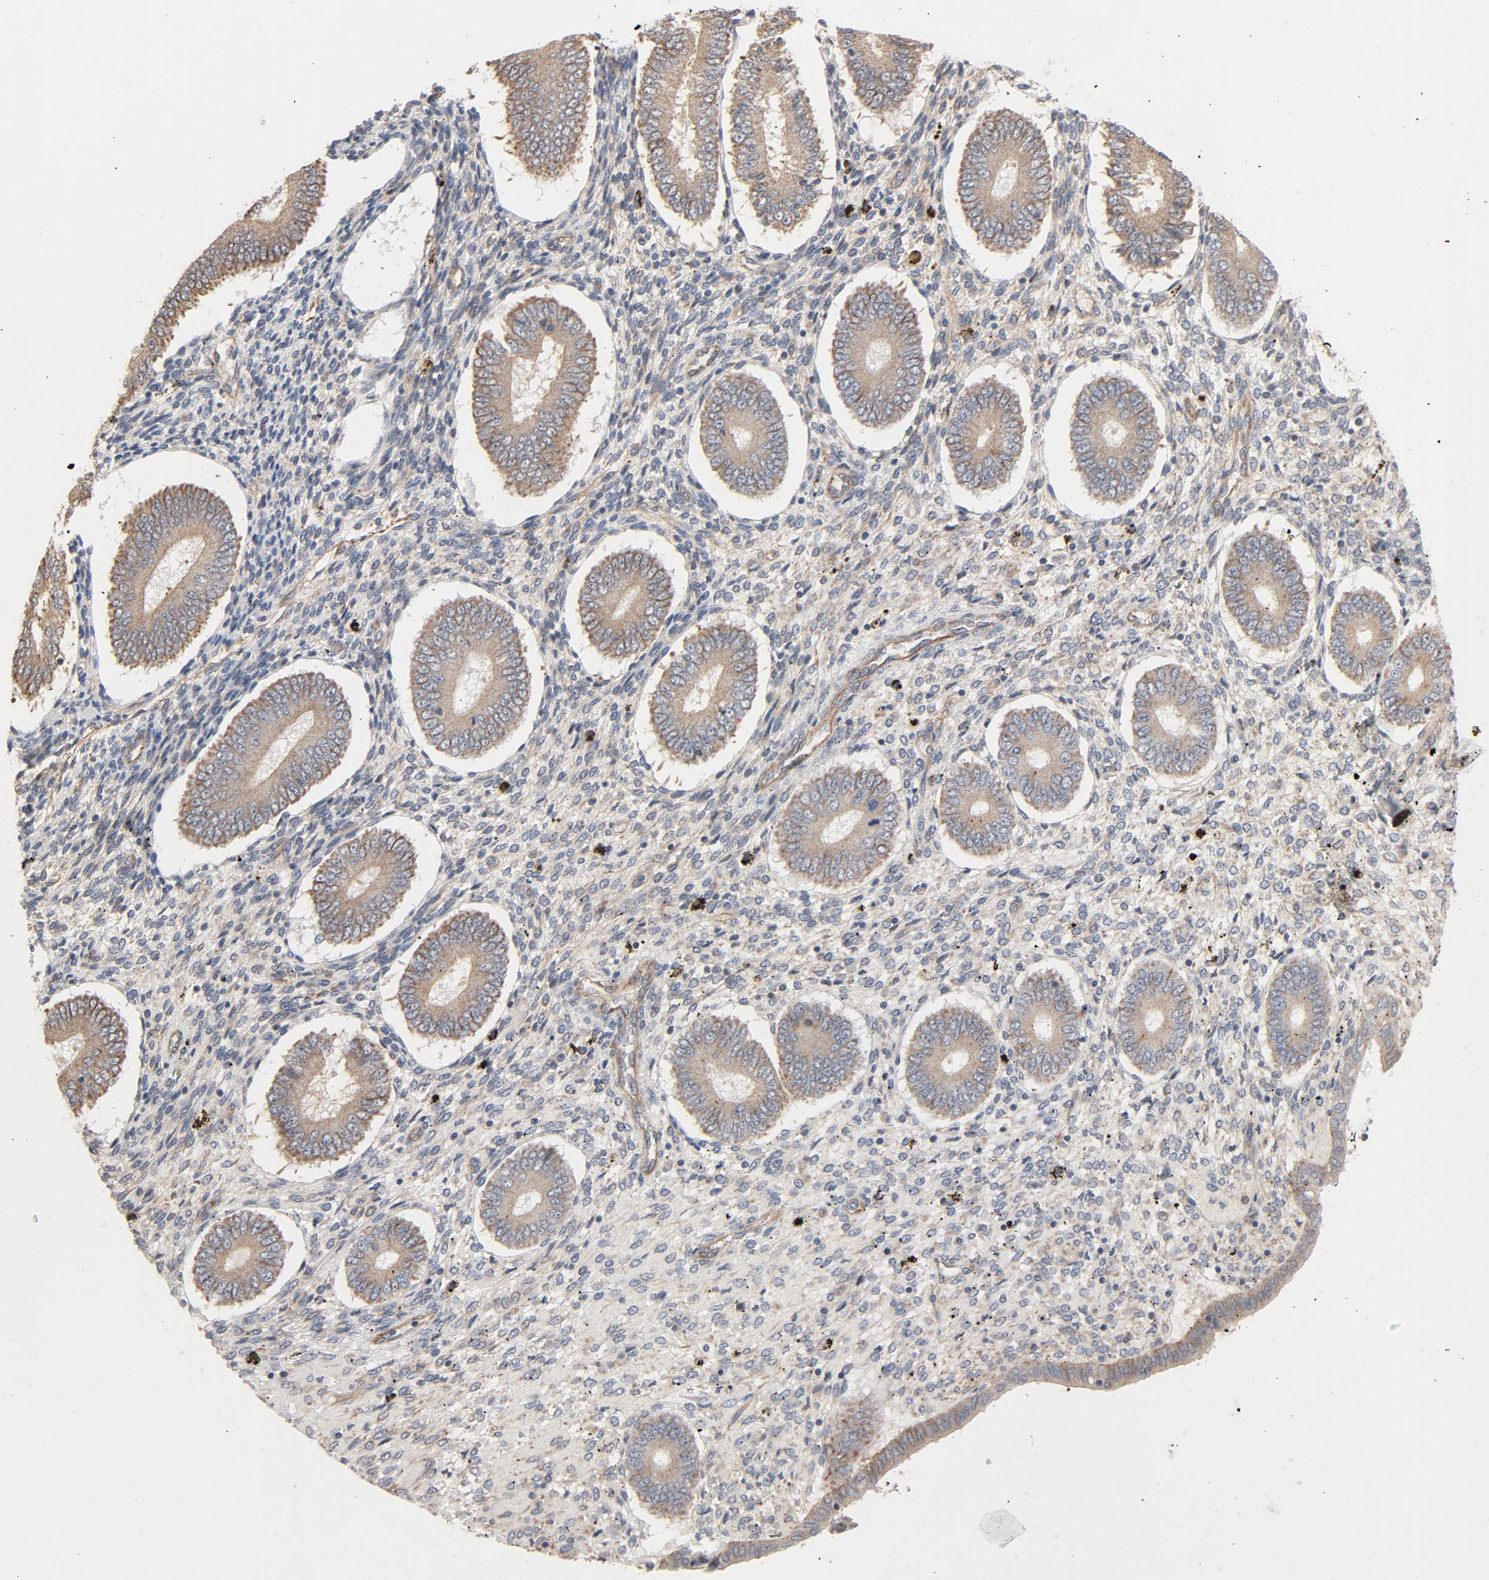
{"staining": {"intensity": "moderate", "quantity": "25%-75%", "location": "cytoplasmic/membranous"}, "tissue": "endometrium", "cell_type": "Cells in endometrial stroma", "image_type": "normal", "snomed": [{"axis": "morphology", "description": "Normal tissue, NOS"}, {"axis": "topography", "description": "Endometrium"}], "caption": "This micrograph demonstrates normal endometrium stained with immunohistochemistry (IHC) to label a protein in brown. The cytoplasmic/membranous of cells in endometrial stroma show moderate positivity for the protein. Nuclei are counter-stained blue.", "gene": "TRIOBP", "patient": {"sex": "female", "age": 42}}